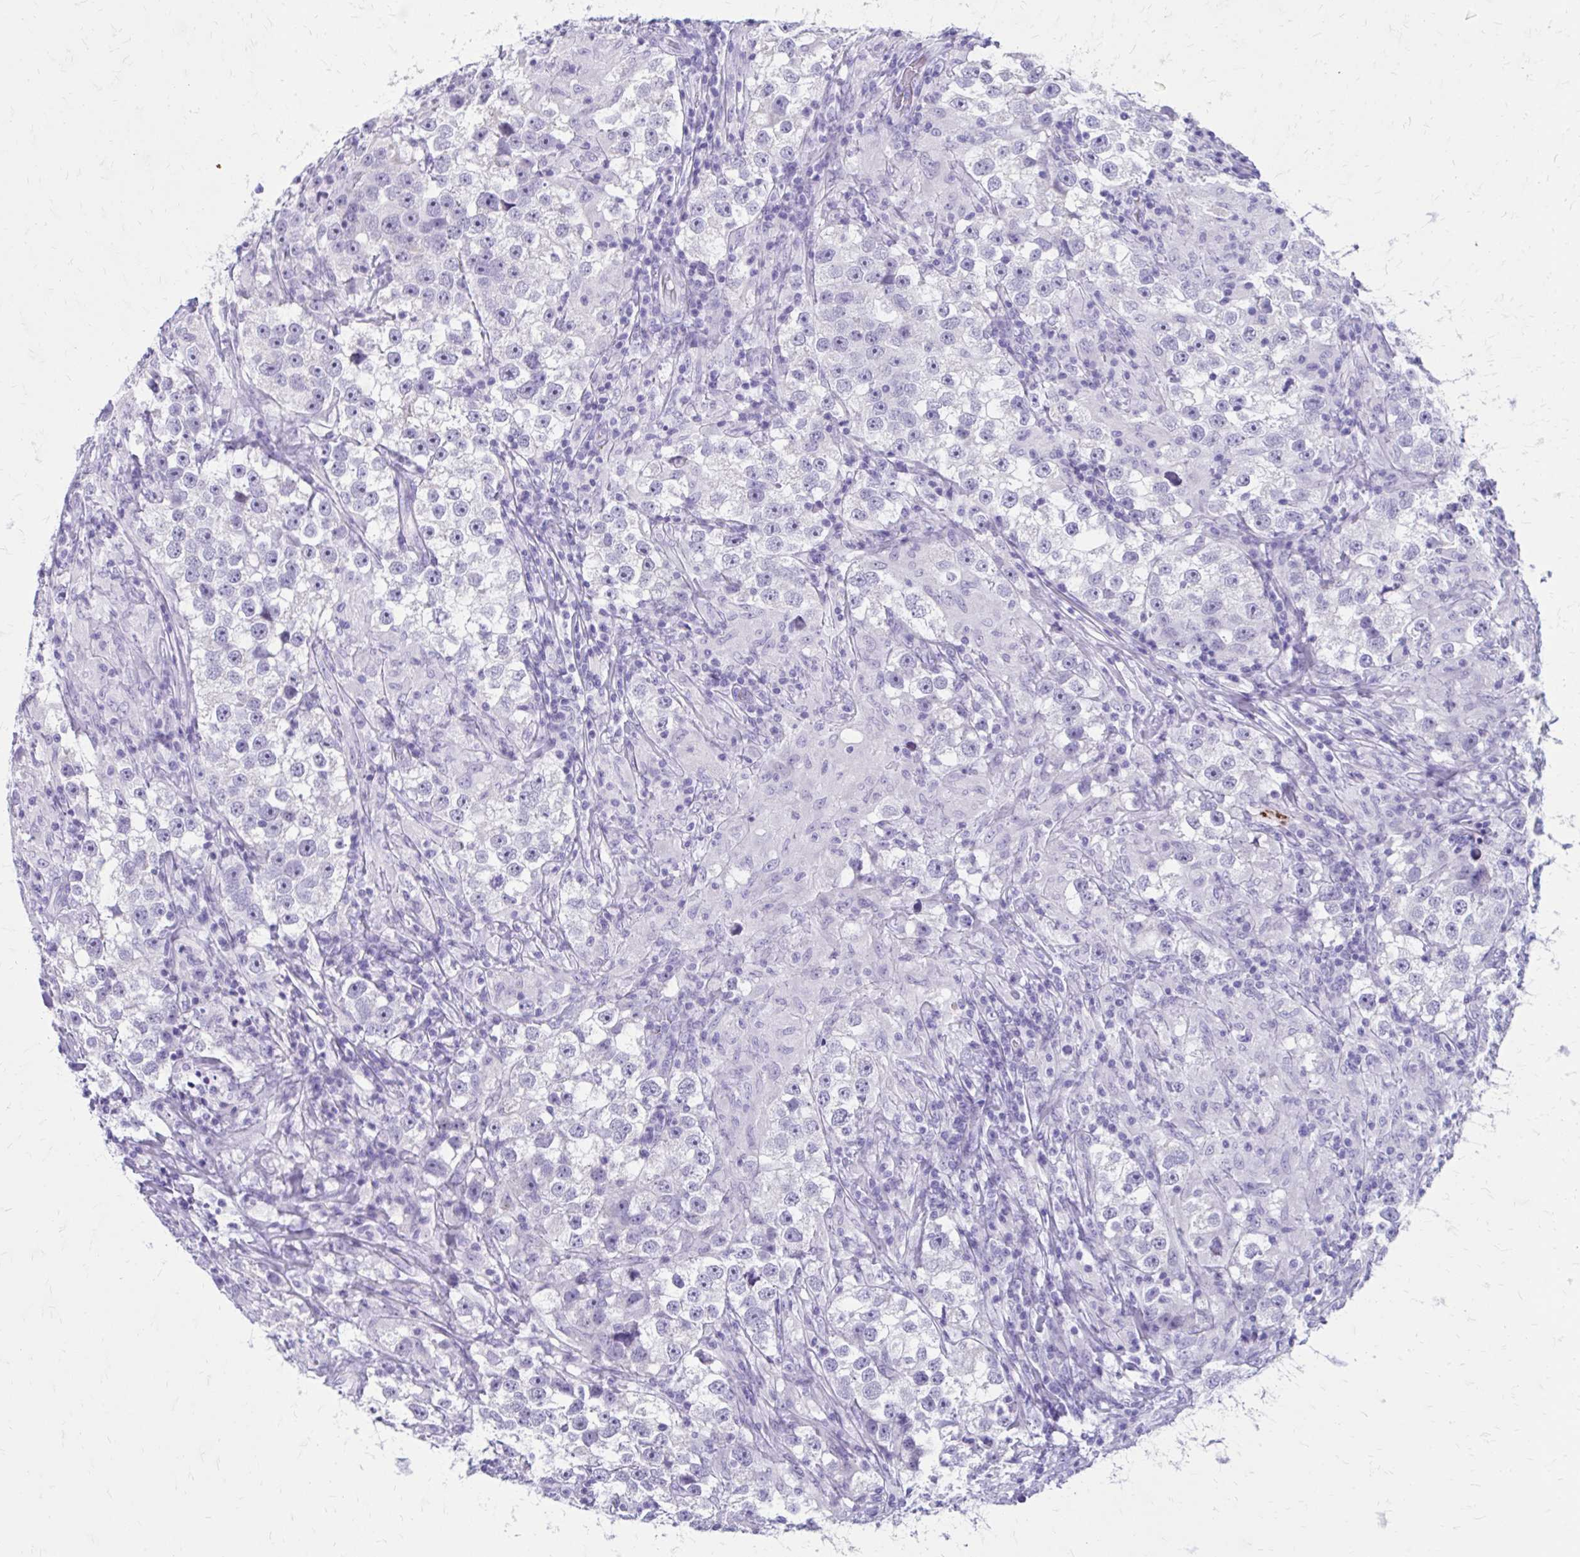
{"staining": {"intensity": "negative", "quantity": "none", "location": "none"}, "tissue": "testis cancer", "cell_type": "Tumor cells", "image_type": "cancer", "snomed": [{"axis": "morphology", "description": "Seminoma, NOS"}, {"axis": "topography", "description": "Testis"}], "caption": "Immunohistochemical staining of human testis seminoma shows no significant expression in tumor cells.", "gene": "SATL1", "patient": {"sex": "male", "age": 46}}